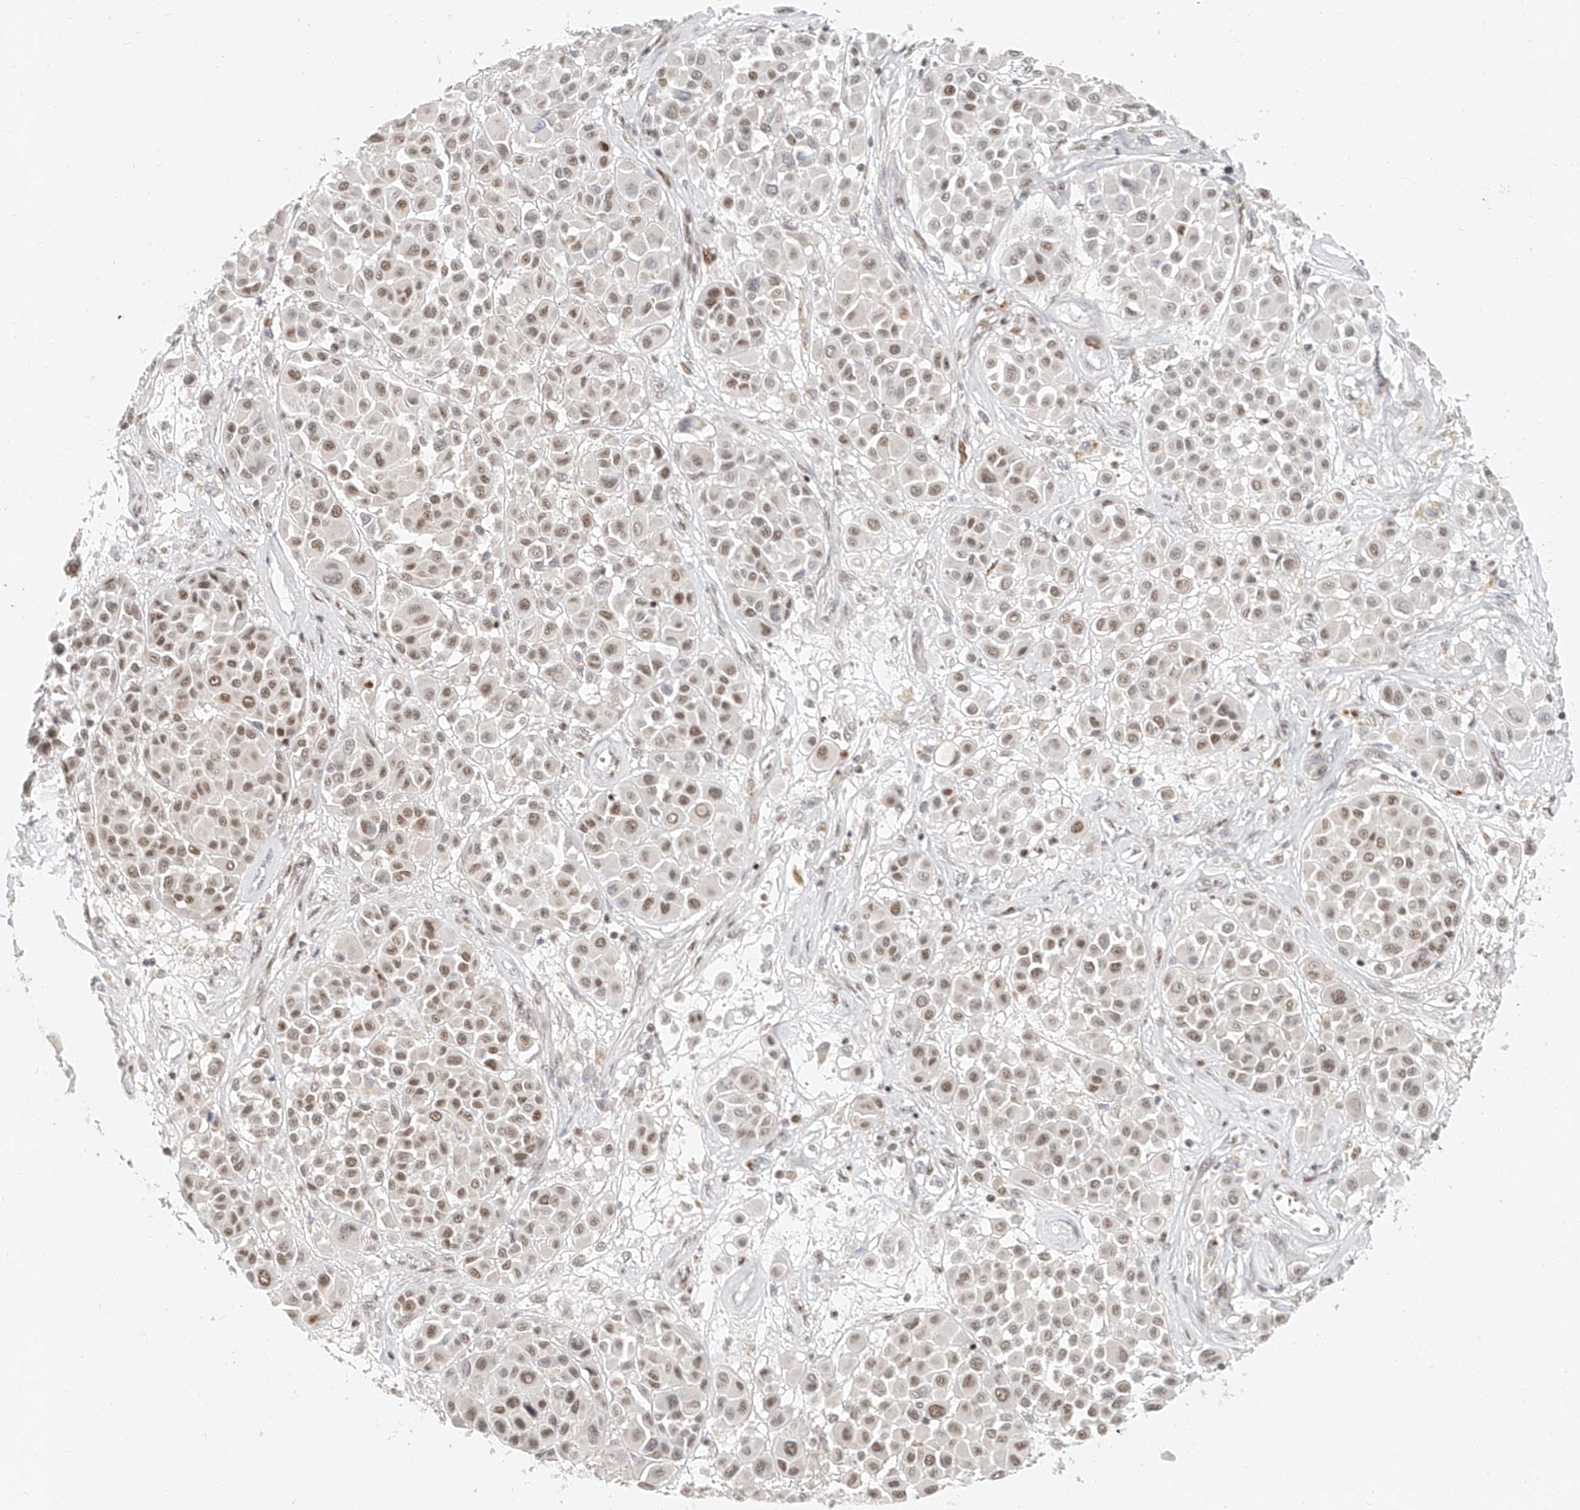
{"staining": {"intensity": "moderate", "quantity": "25%-75%", "location": "nuclear"}, "tissue": "melanoma", "cell_type": "Tumor cells", "image_type": "cancer", "snomed": [{"axis": "morphology", "description": "Malignant melanoma, Metastatic site"}, {"axis": "topography", "description": "Soft tissue"}], "caption": "IHC image of human melanoma stained for a protein (brown), which displays medium levels of moderate nuclear staining in about 25%-75% of tumor cells.", "gene": "CXorf58", "patient": {"sex": "male", "age": 41}}